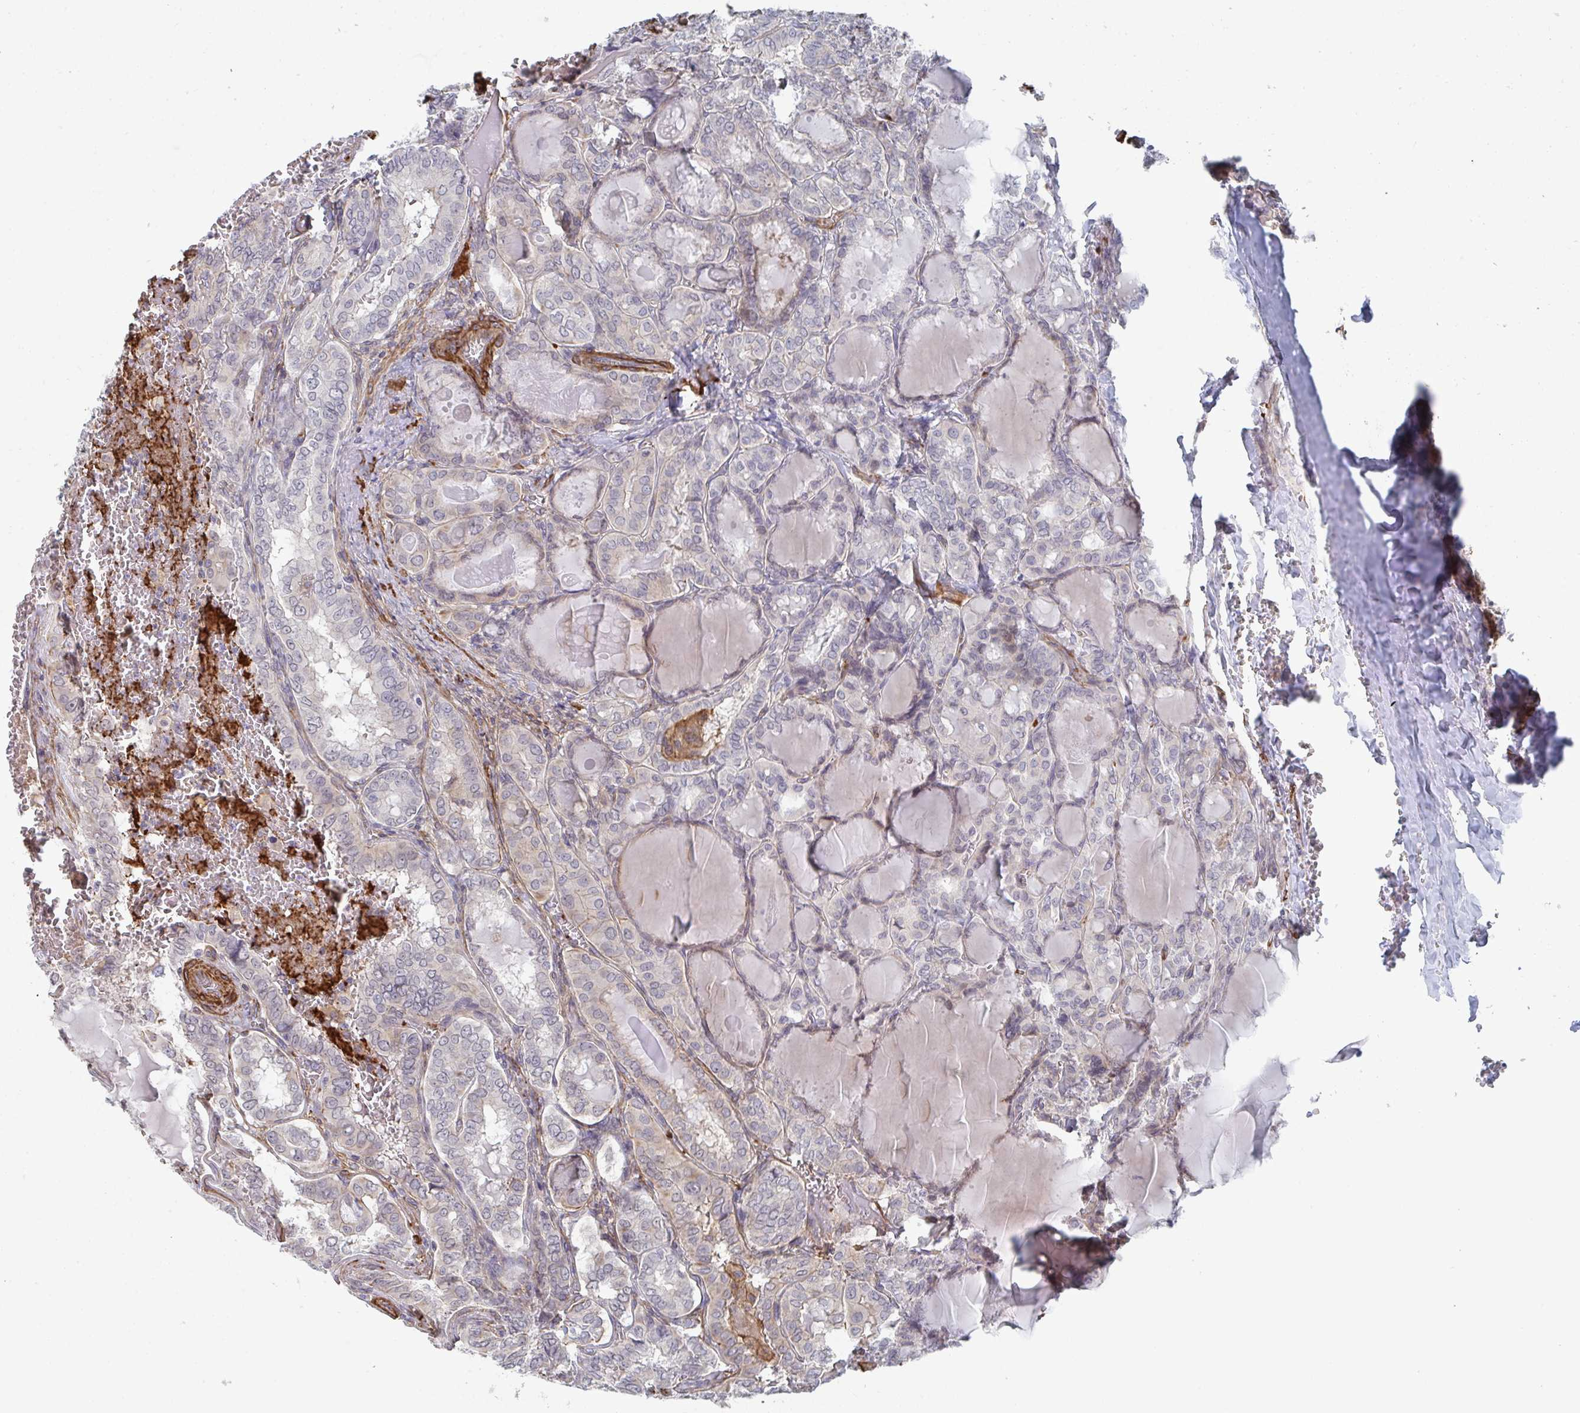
{"staining": {"intensity": "negative", "quantity": "none", "location": "none"}, "tissue": "thyroid cancer", "cell_type": "Tumor cells", "image_type": "cancer", "snomed": [{"axis": "morphology", "description": "Papillary adenocarcinoma, NOS"}, {"axis": "topography", "description": "Thyroid gland"}], "caption": "IHC photomicrograph of neoplastic tissue: papillary adenocarcinoma (thyroid) stained with DAB reveals no significant protein expression in tumor cells. The staining is performed using DAB (3,3'-diaminobenzidine) brown chromogen with nuclei counter-stained in using hematoxylin.", "gene": "NEURL4", "patient": {"sex": "female", "age": 46}}